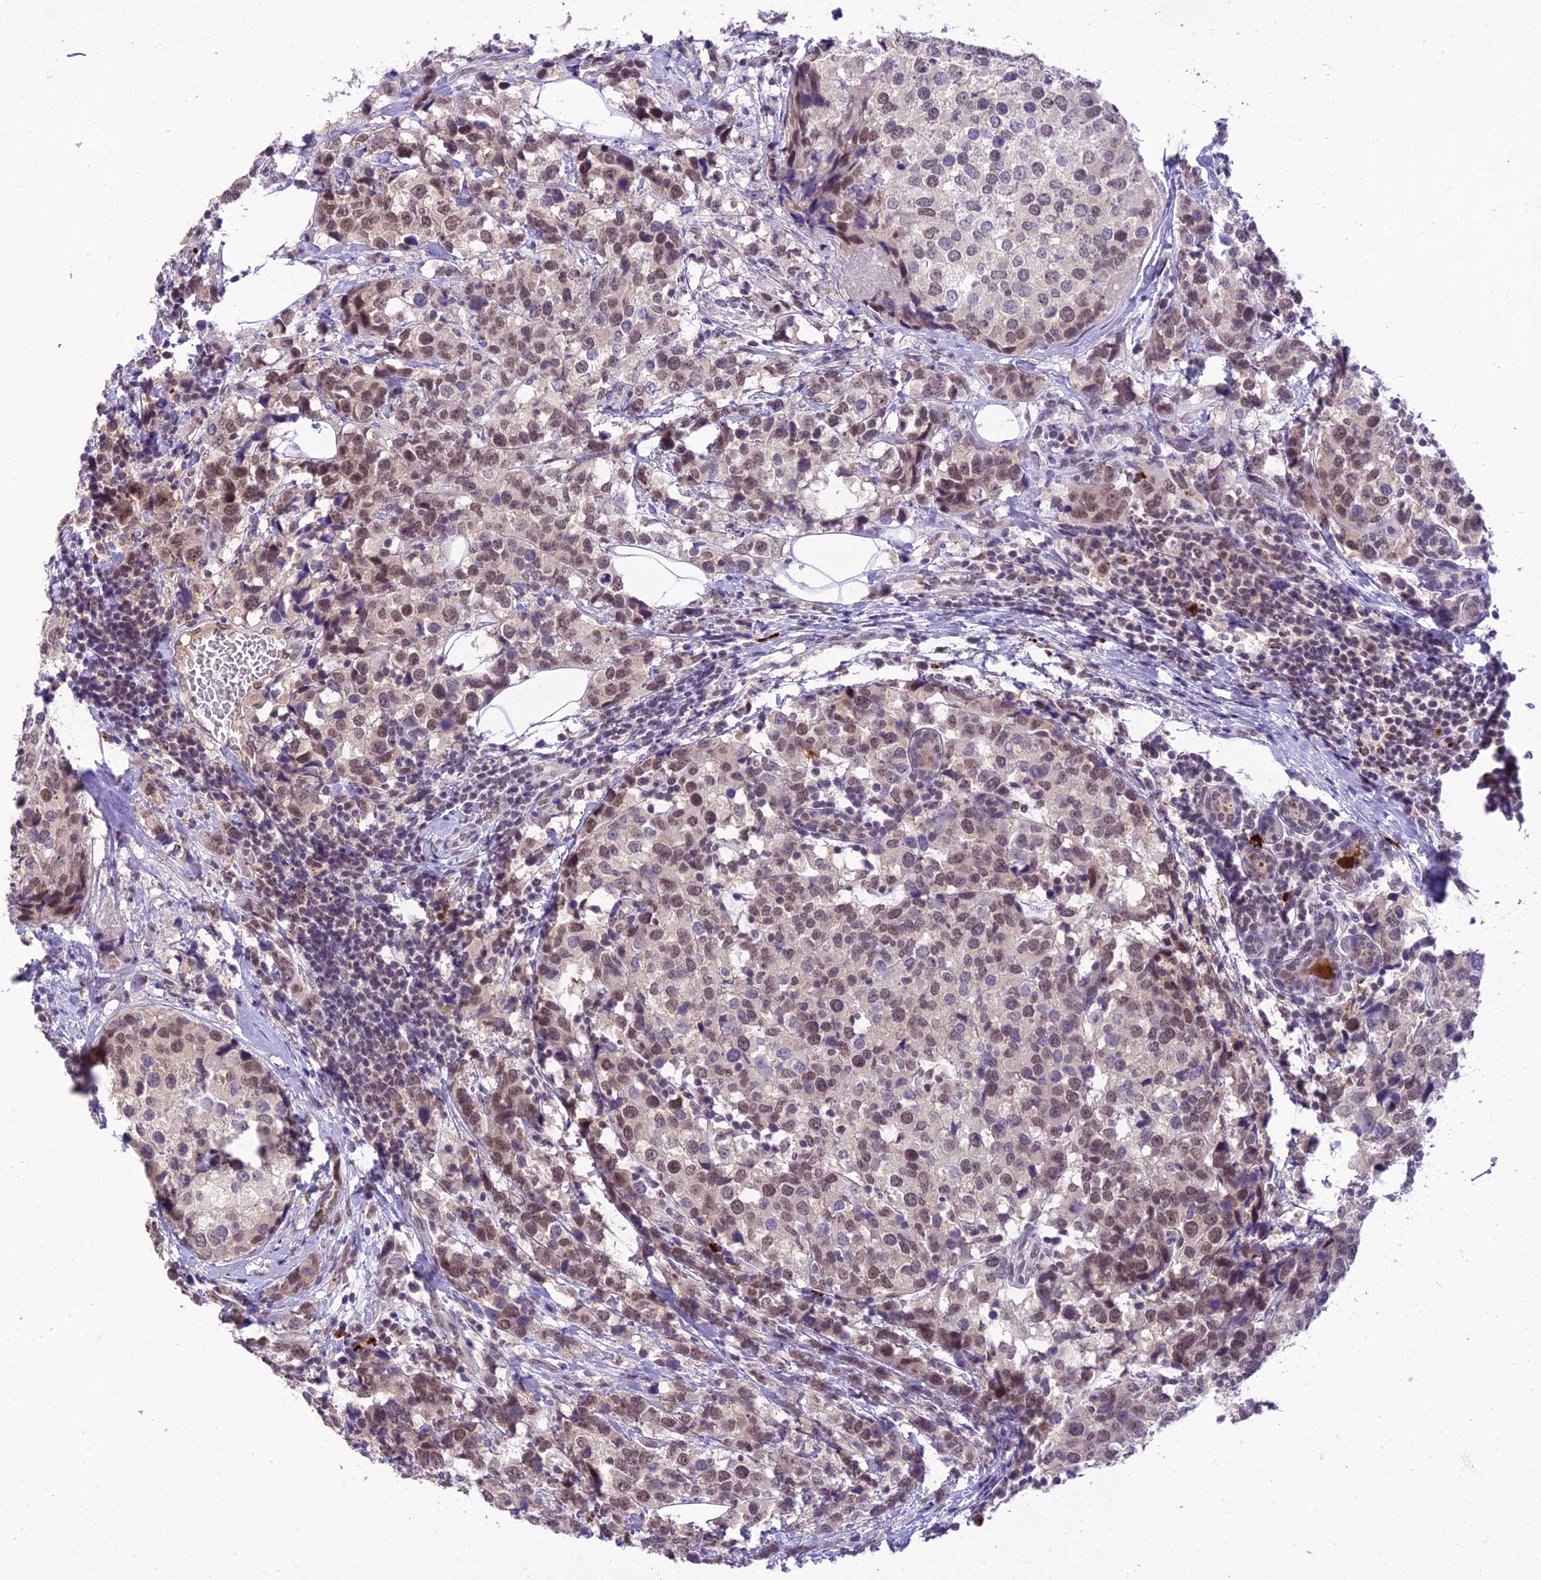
{"staining": {"intensity": "moderate", "quantity": ">75%", "location": "nuclear"}, "tissue": "breast cancer", "cell_type": "Tumor cells", "image_type": "cancer", "snomed": [{"axis": "morphology", "description": "Lobular carcinoma"}, {"axis": "topography", "description": "Breast"}], "caption": "Lobular carcinoma (breast) was stained to show a protein in brown. There is medium levels of moderate nuclear expression in approximately >75% of tumor cells. (Brightfield microscopy of DAB IHC at high magnification).", "gene": "SH3RF3", "patient": {"sex": "female", "age": 59}}